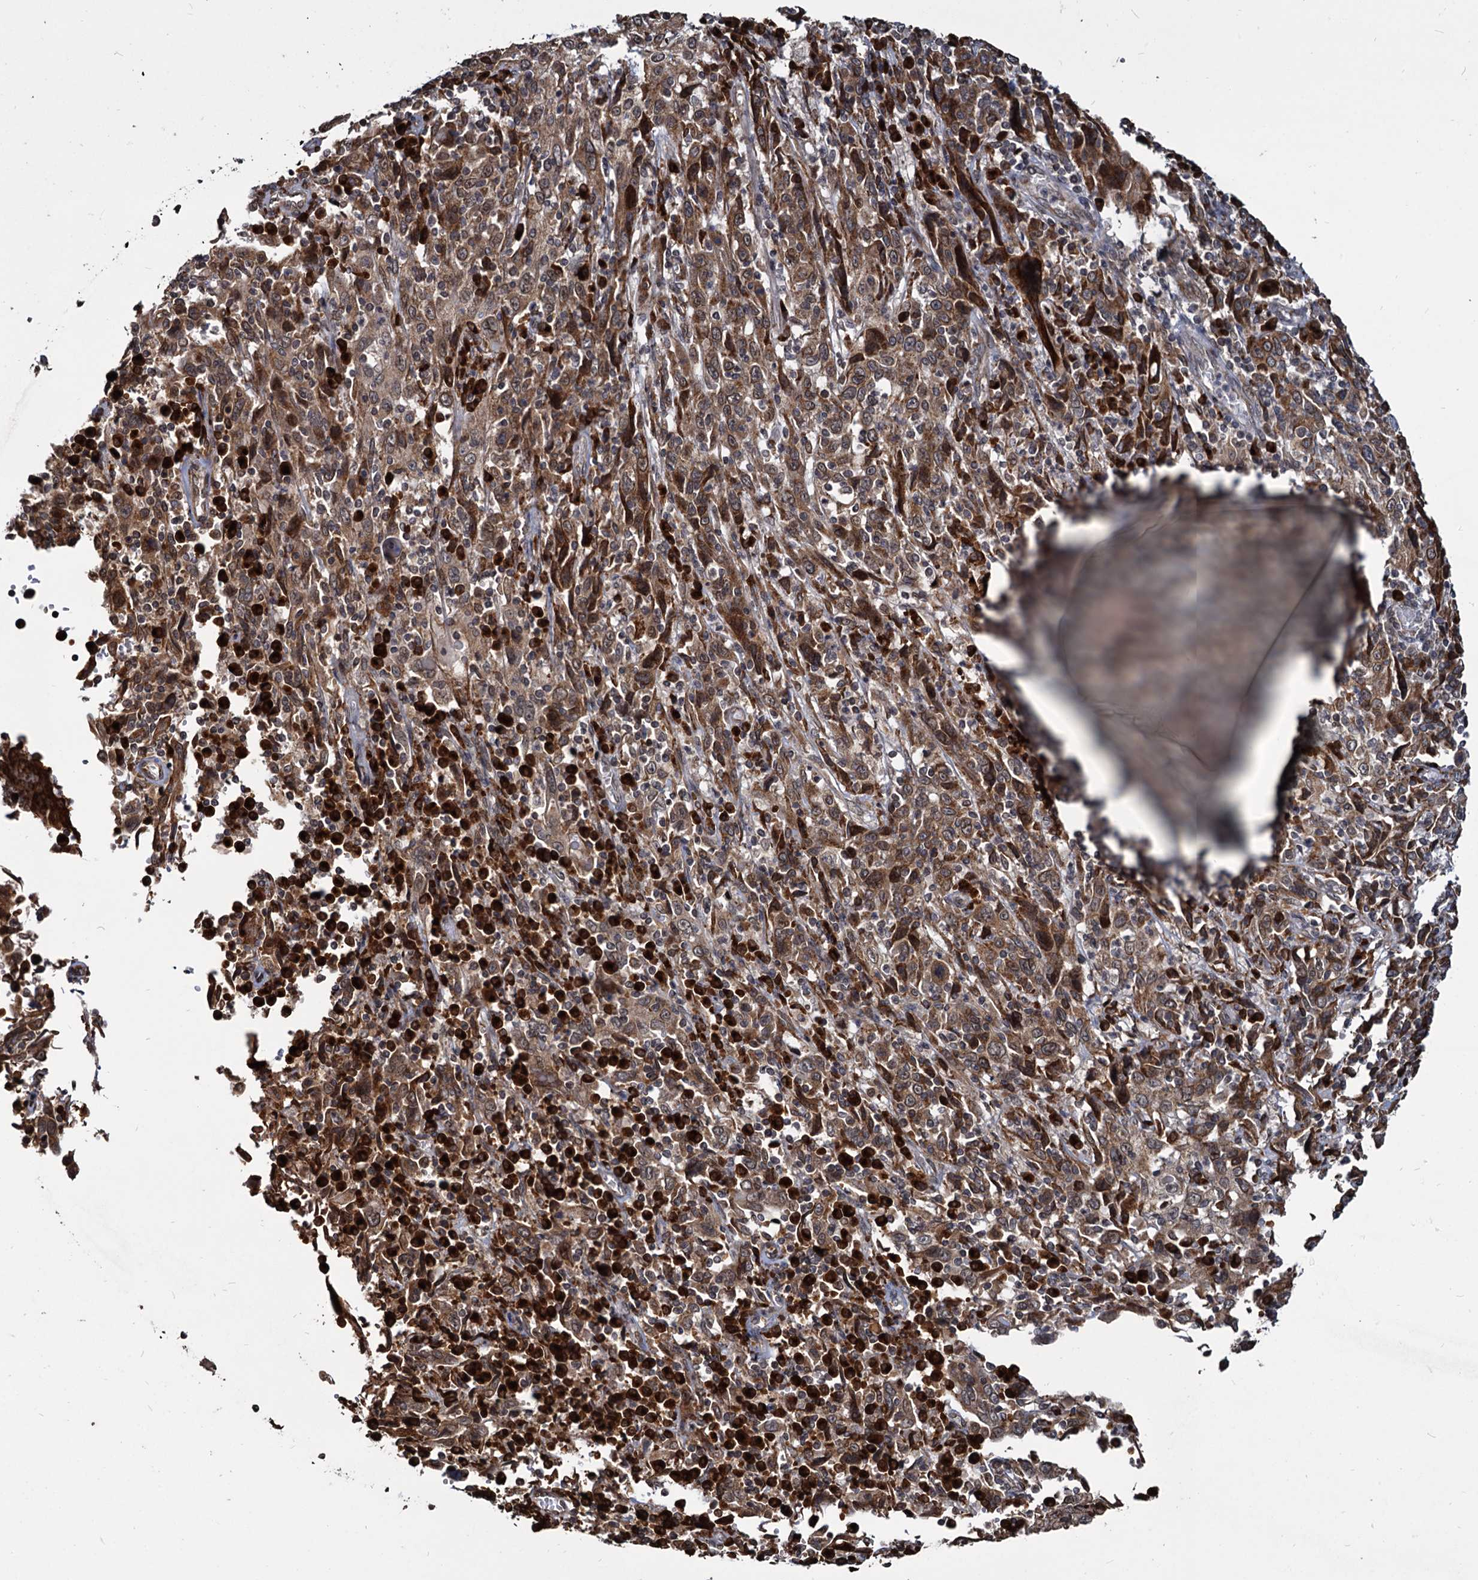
{"staining": {"intensity": "moderate", "quantity": ">75%", "location": "cytoplasmic/membranous"}, "tissue": "cervical cancer", "cell_type": "Tumor cells", "image_type": "cancer", "snomed": [{"axis": "morphology", "description": "Squamous cell carcinoma, NOS"}, {"axis": "topography", "description": "Cervix"}], "caption": "This image shows cervical squamous cell carcinoma stained with IHC to label a protein in brown. The cytoplasmic/membranous of tumor cells show moderate positivity for the protein. Nuclei are counter-stained blue.", "gene": "SAAL1", "patient": {"sex": "female", "age": 46}}